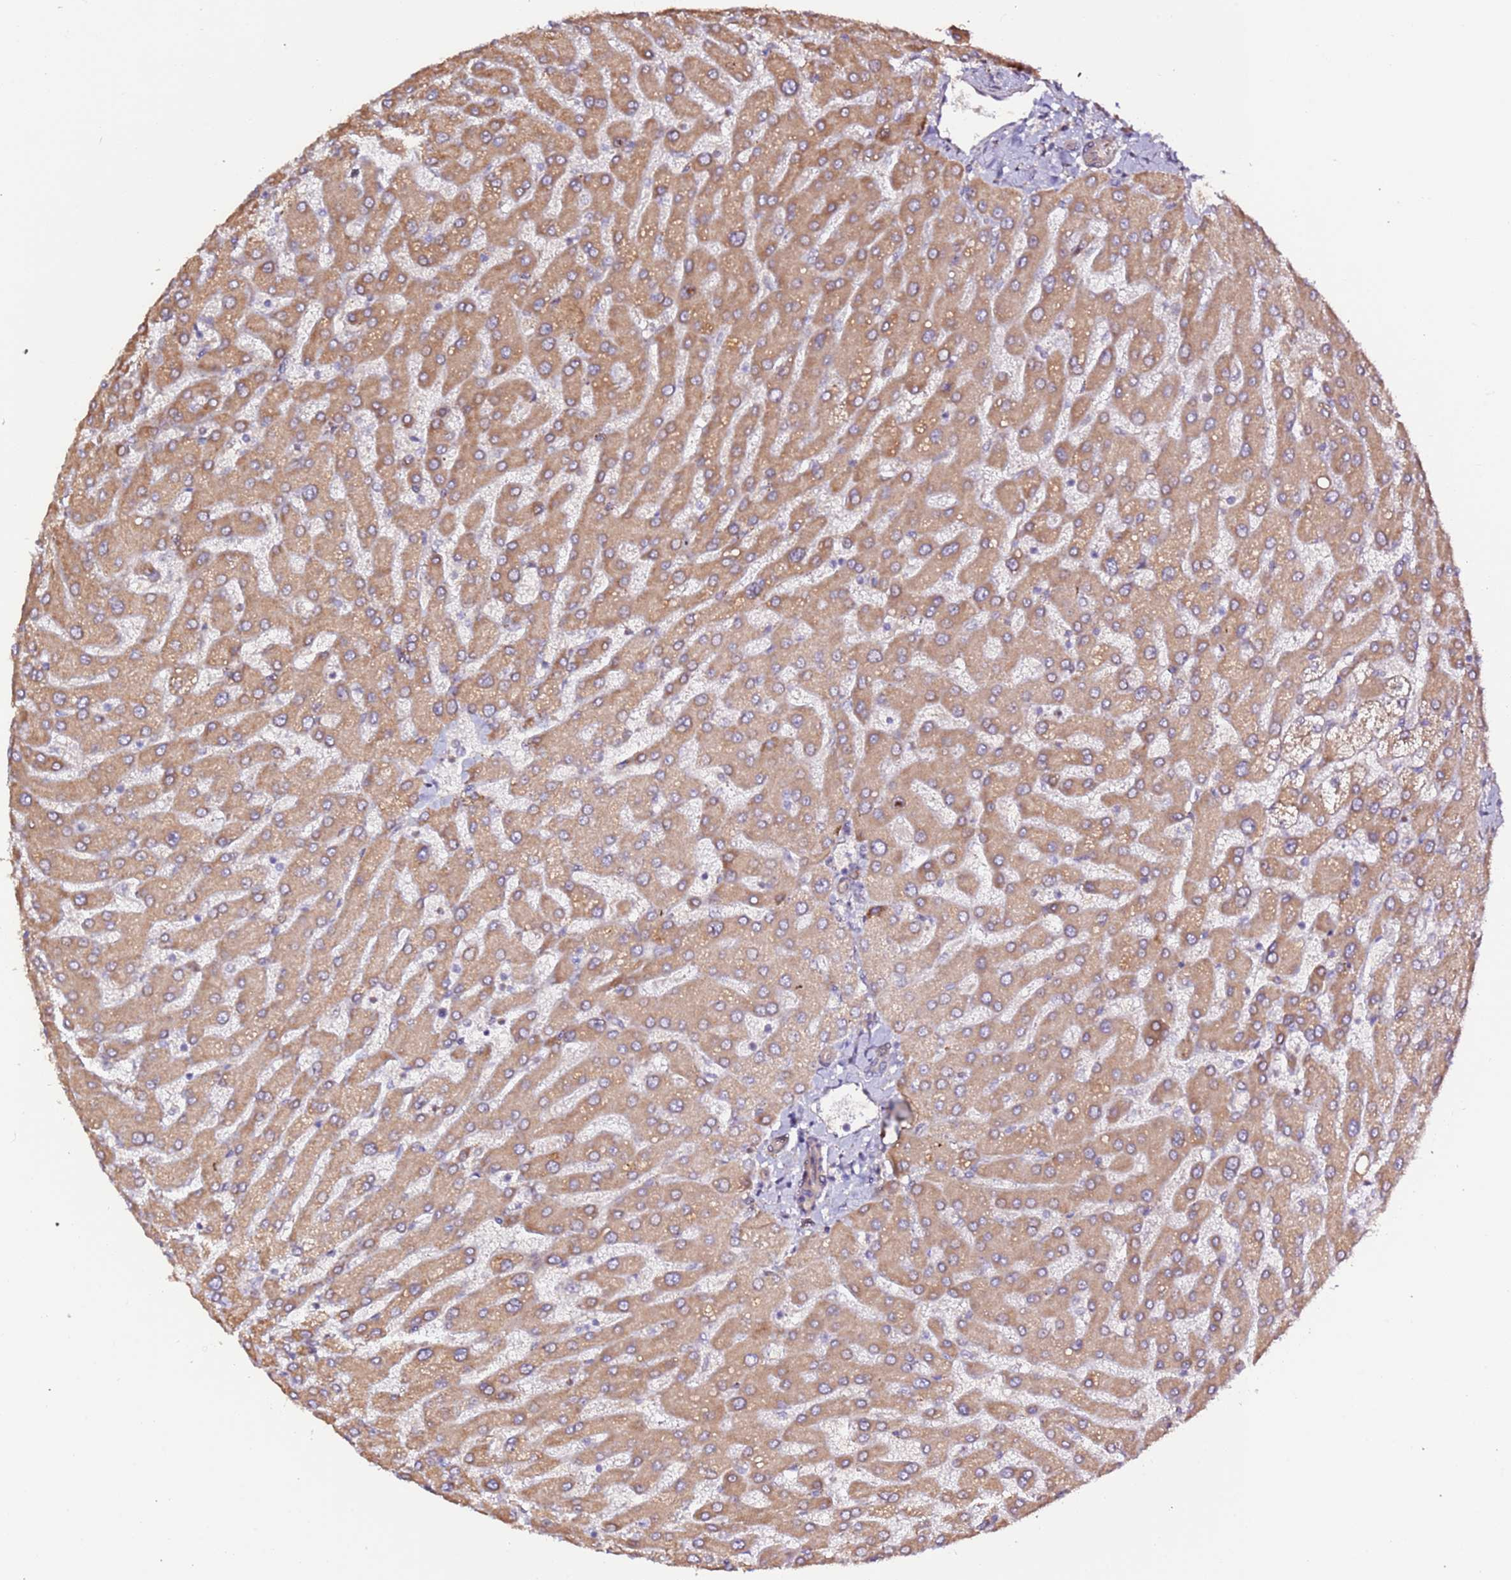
{"staining": {"intensity": "negative", "quantity": "none", "location": "none"}, "tissue": "liver", "cell_type": "Cholangiocytes", "image_type": "normal", "snomed": [{"axis": "morphology", "description": "Normal tissue, NOS"}, {"axis": "topography", "description": "Liver"}], "caption": "A micrograph of human liver is negative for staining in cholangiocytes. (DAB (3,3'-diaminobenzidine) IHC, high magnification).", "gene": "HSD17B7", "patient": {"sex": "male", "age": 55}}